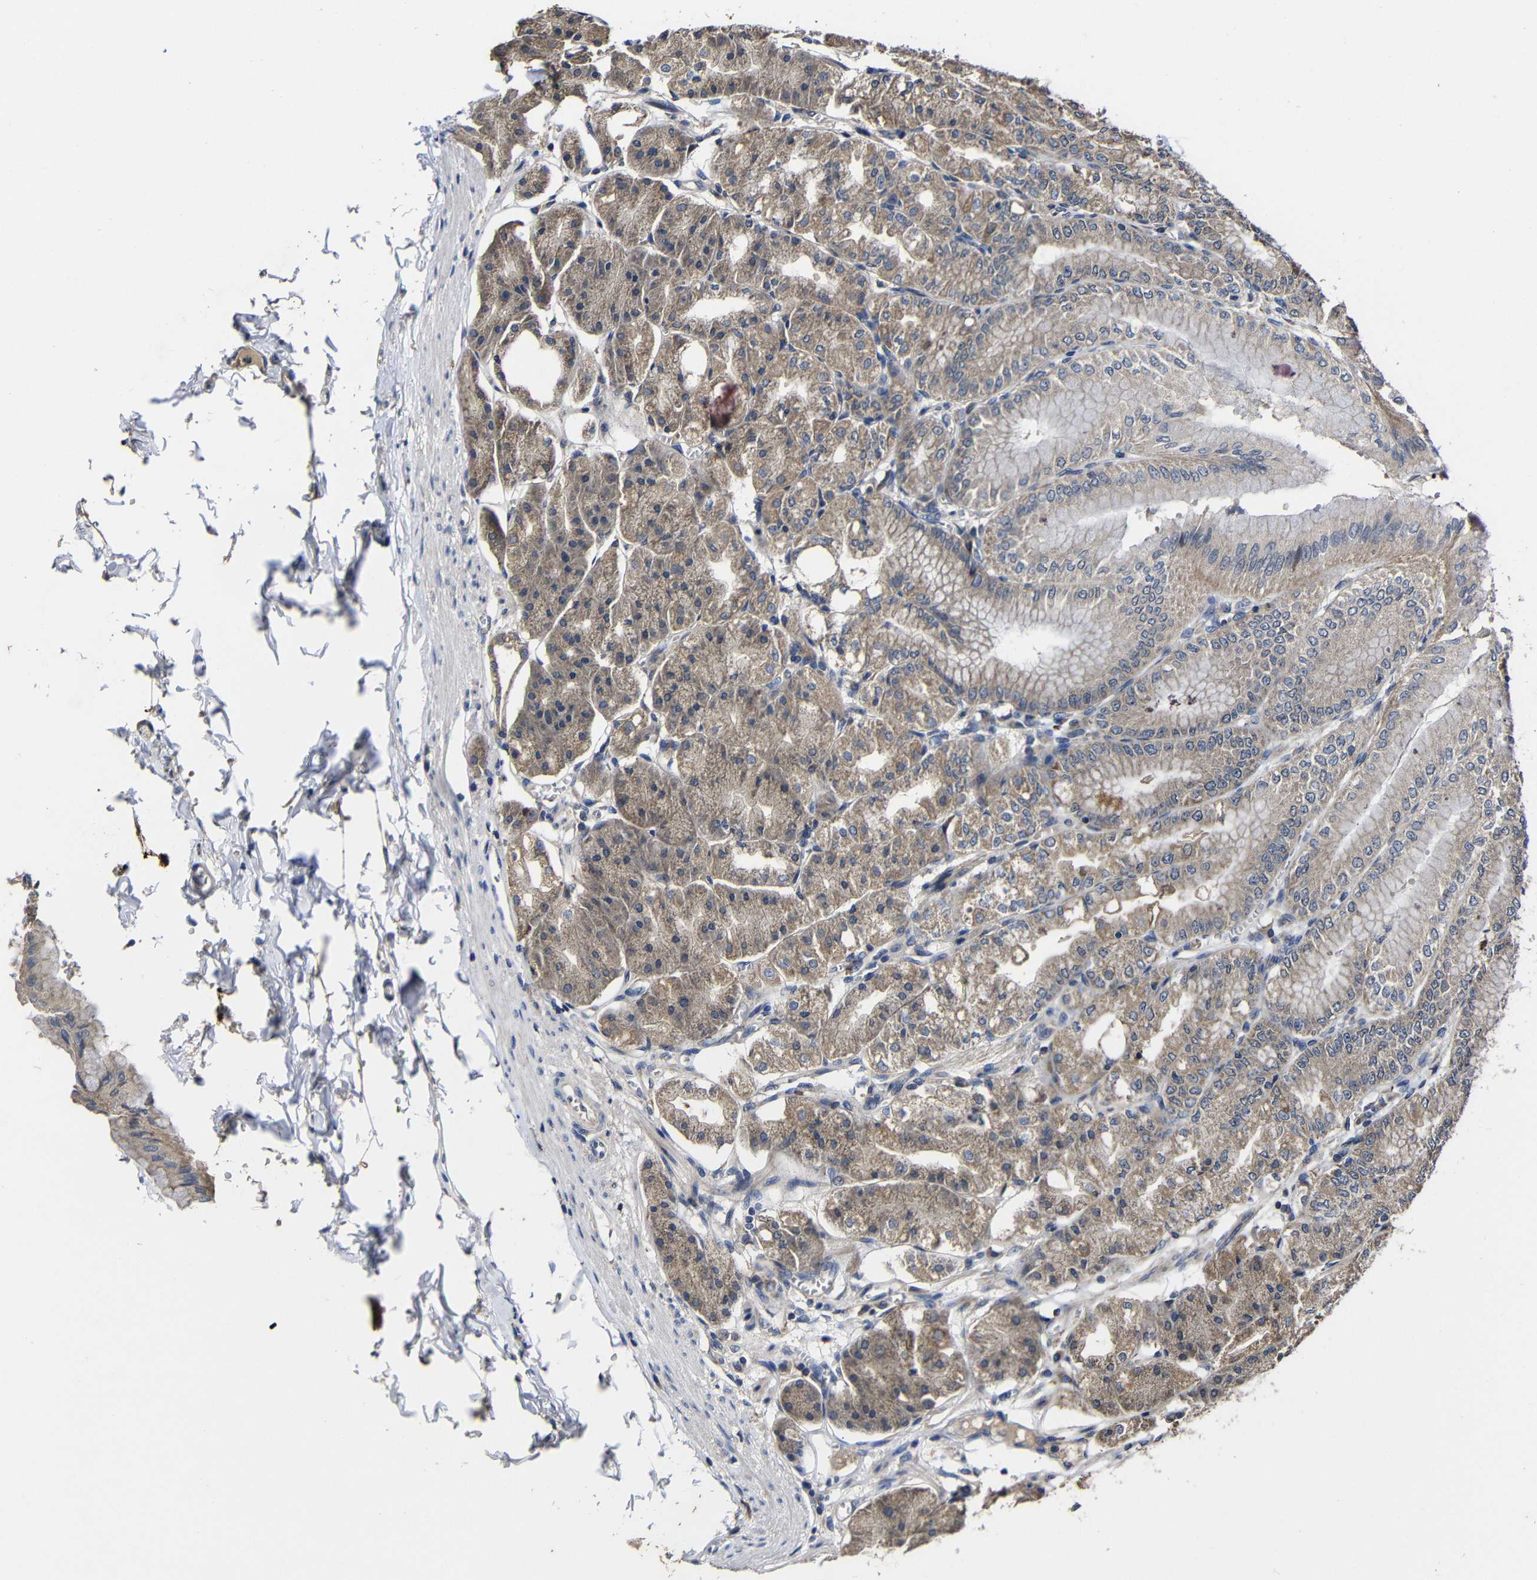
{"staining": {"intensity": "moderate", "quantity": ">75%", "location": "cytoplasmic/membranous"}, "tissue": "stomach", "cell_type": "Glandular cells", "image_type": "normal", "snomed": [{"axis": "morphology", "description": "Normal tissue, NOS"}, {"axis": "topography", "description": "Stomach, lower"}], "caption": "Immunohistochemistry (IHC) of benign human stomach exhibits medium levels of moderate cytoplasmic/membranous staining in approximately >75% of glandular cells. The staining is performed using DAB brown chromogen to label protein expression. The nuclei are counter-stained blue using hematoxylin.", "gene": "LPAR5", "patient": {"sex": "male", "age": 71}}